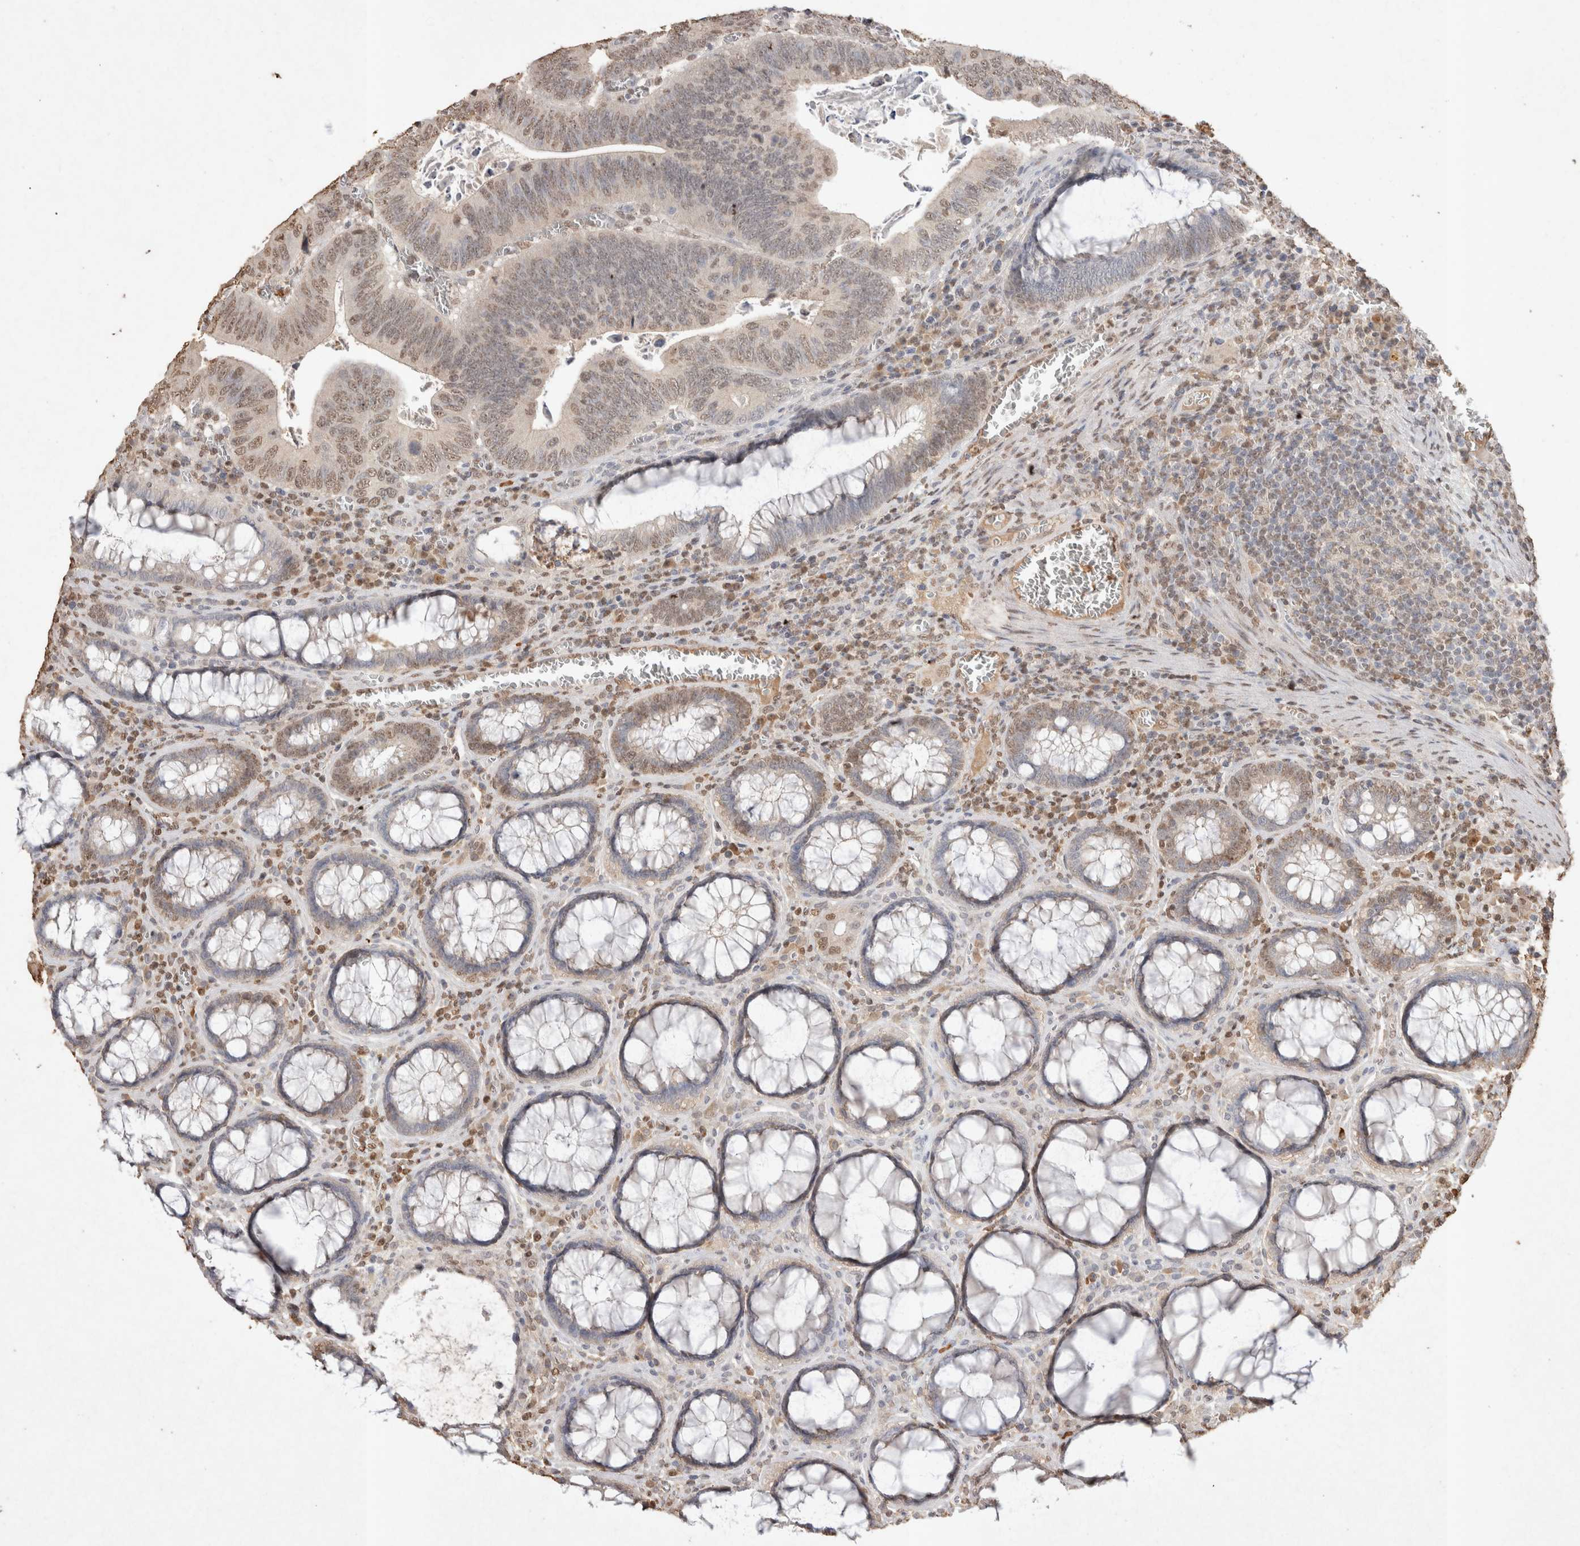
{"staining": {"intensity": "weak", "quantity": "25%-75%", "location": "nuclear"}, "tissue": "colorectal cancer", "cell_type": "Tumor cells", "image_type": "cancer", "snomed": [{"axis": "morphology", "description": "Inflammation, NOS"}, {"axis": "morphology", "description": "Adenocarcinoma, NOS"}, {"axis": "topography", "description": "Colon"}], "caption": "This photomicrograph demonstrates immunohistochemistry (IHC) staining of human adenocarcinoma (colorectal), with low weak nuclear staining in about 25%-75% of tumor cells.", "gene": "MLX", "patient": {"sex": "male", "age": 72}}